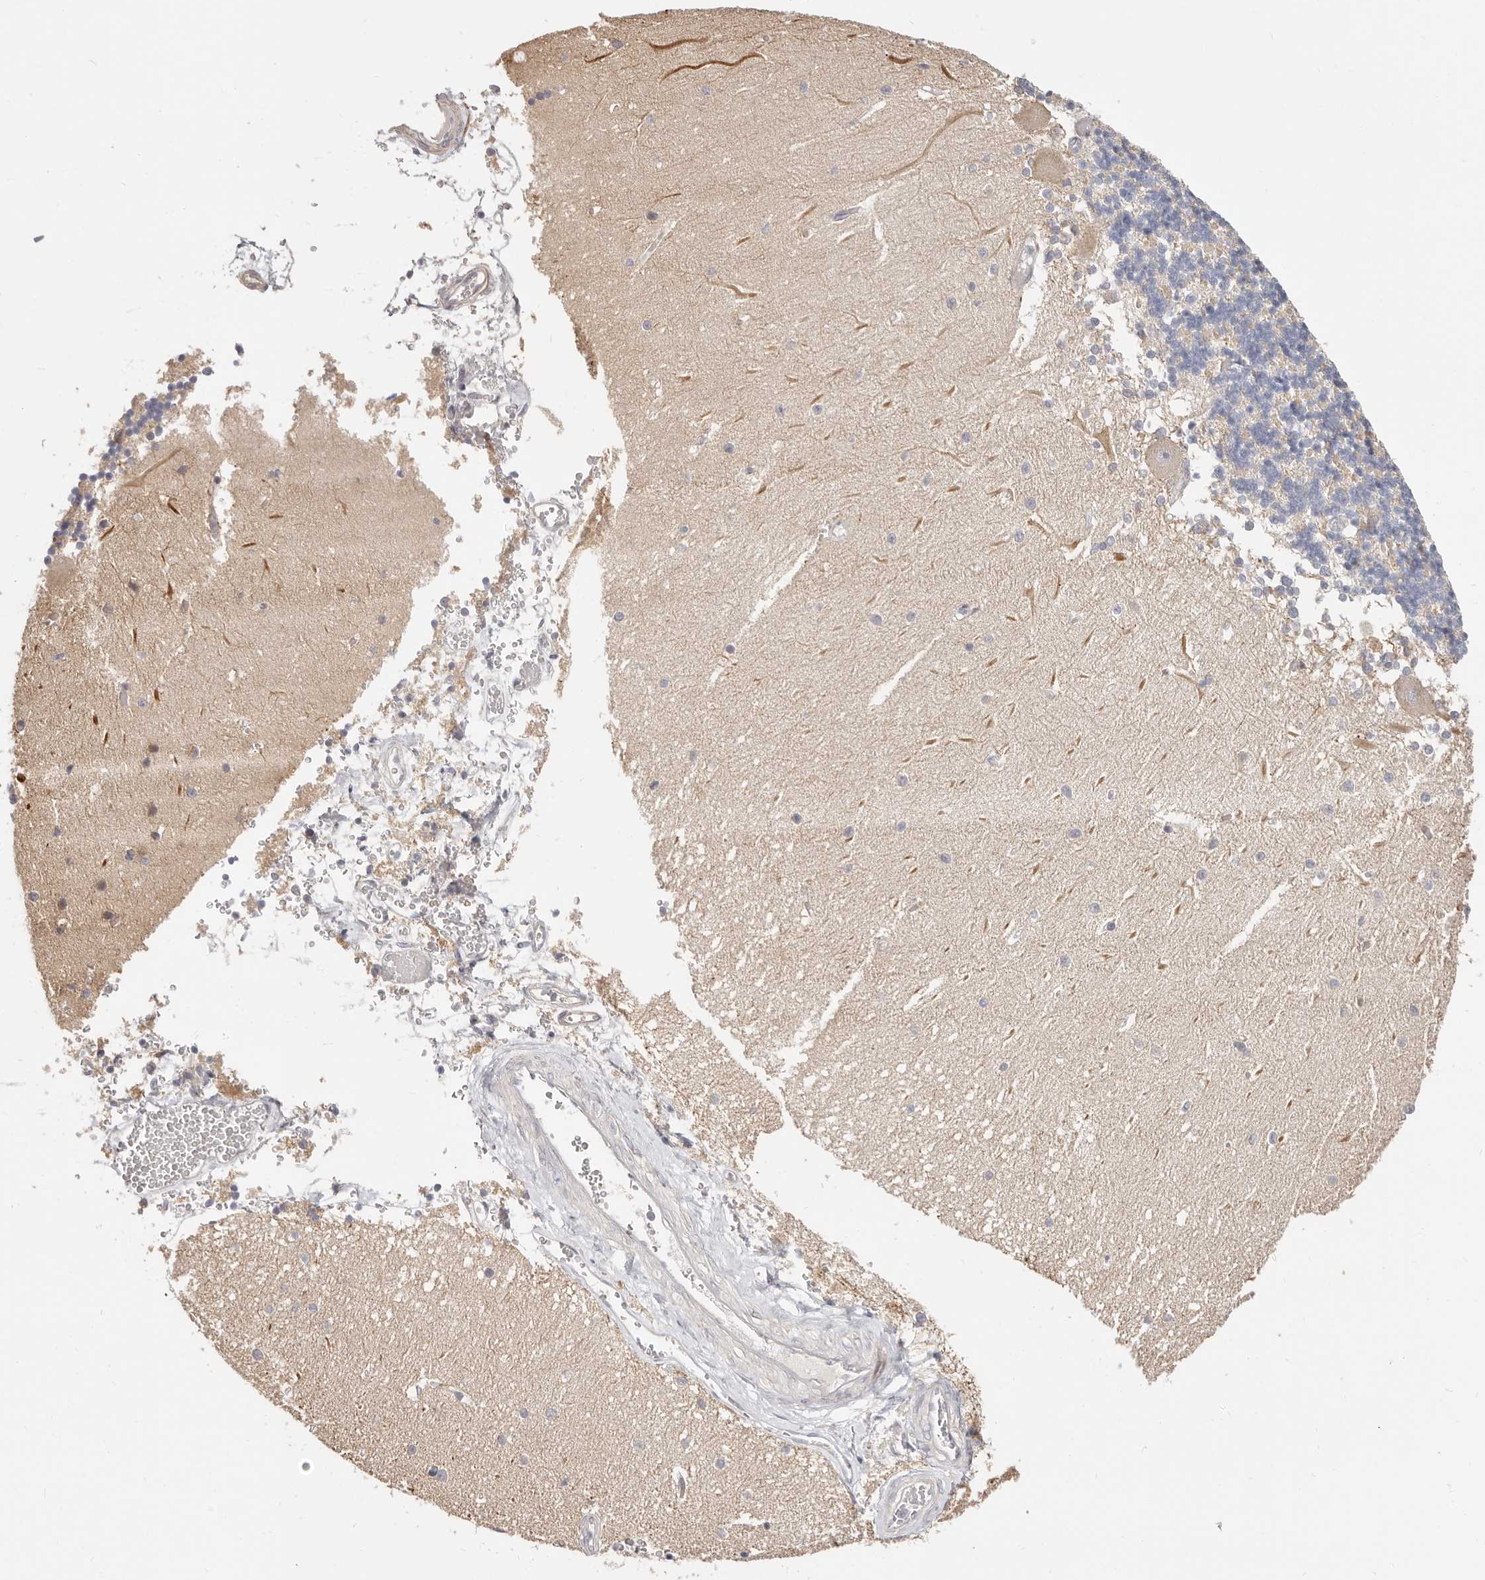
{"staining": {"intensity": "moderate", "quantity": "<25%", "location": "cytoplasmic/membranous"}, "tissue": "cerebellum", "cell_type": "Cells in granular layer", "image_type": "normal", "snomed": [{"axis": "morphology", "description": "Normal tissue, NOS"}, {"axis": "topography", "description": "Cerebellum"}], "caption": "Normal cerebellum demonstrates moderate cytoplasmic/membranous expression in approximately <25% of cells in granular layer, visualized by immunohistochemistry.", "gene": "DTNBP1", "patient": {"sex": "male", "age": 37}}